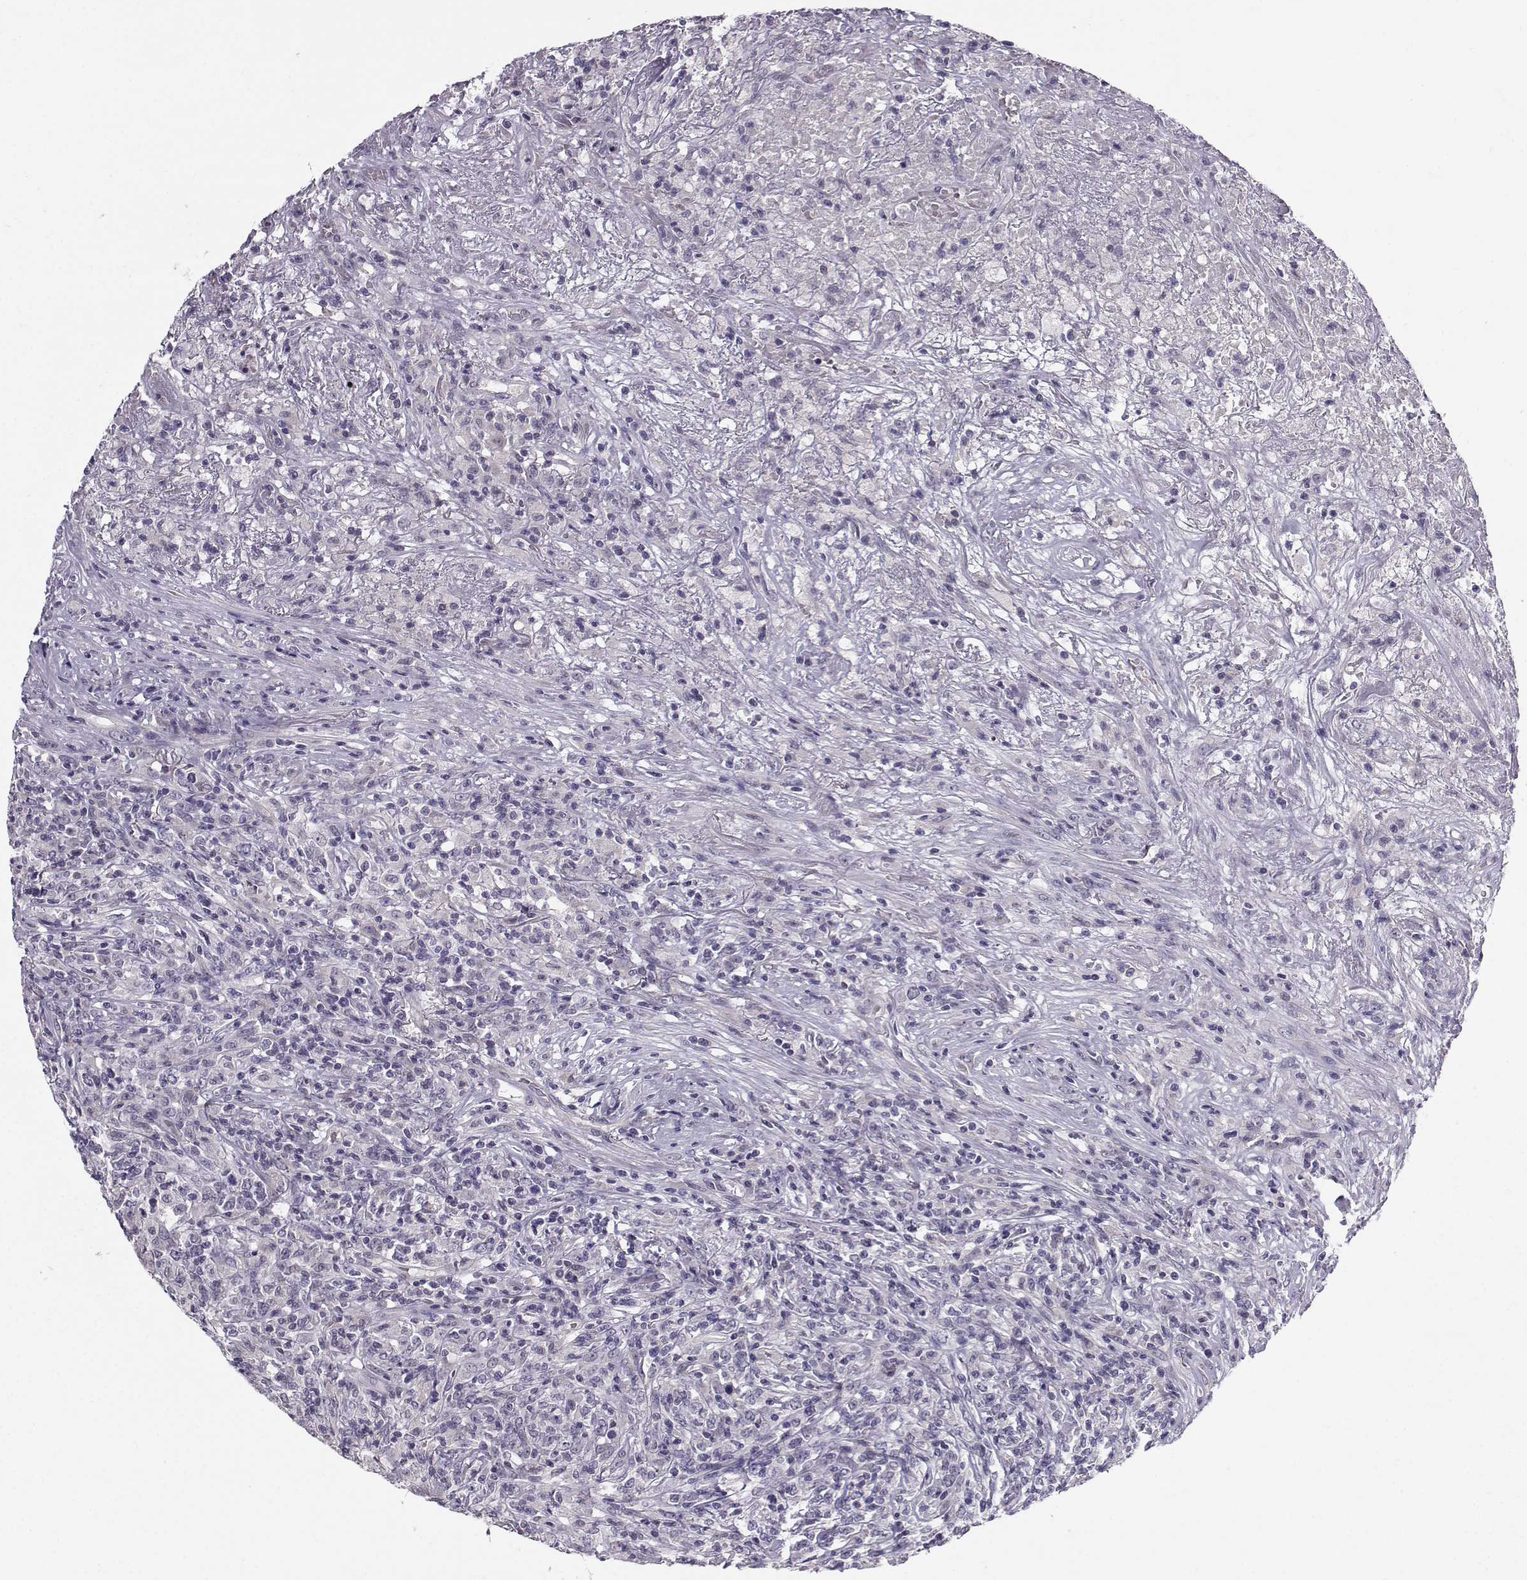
{"staining": {"intensity": "negative", "quantity": "none", "location": "none"}, "tissue": "lymphoma", "cell_type": "Tumor cells", "image_type": "cancer", "snomed": [{"axis": "morphology", "description": "Malignant lymphoma, non-Hodgkin's type, High grade"}, {"axis": "topography", "description": "Lung"}], "caption": "The photomicrograph reveals no significant expression in tumor cells of high-grade malignant lymphoma, non-Hodgkin's type.", "gene": "TSPYL5", "patient": {"sex": "male", "age": 79}}